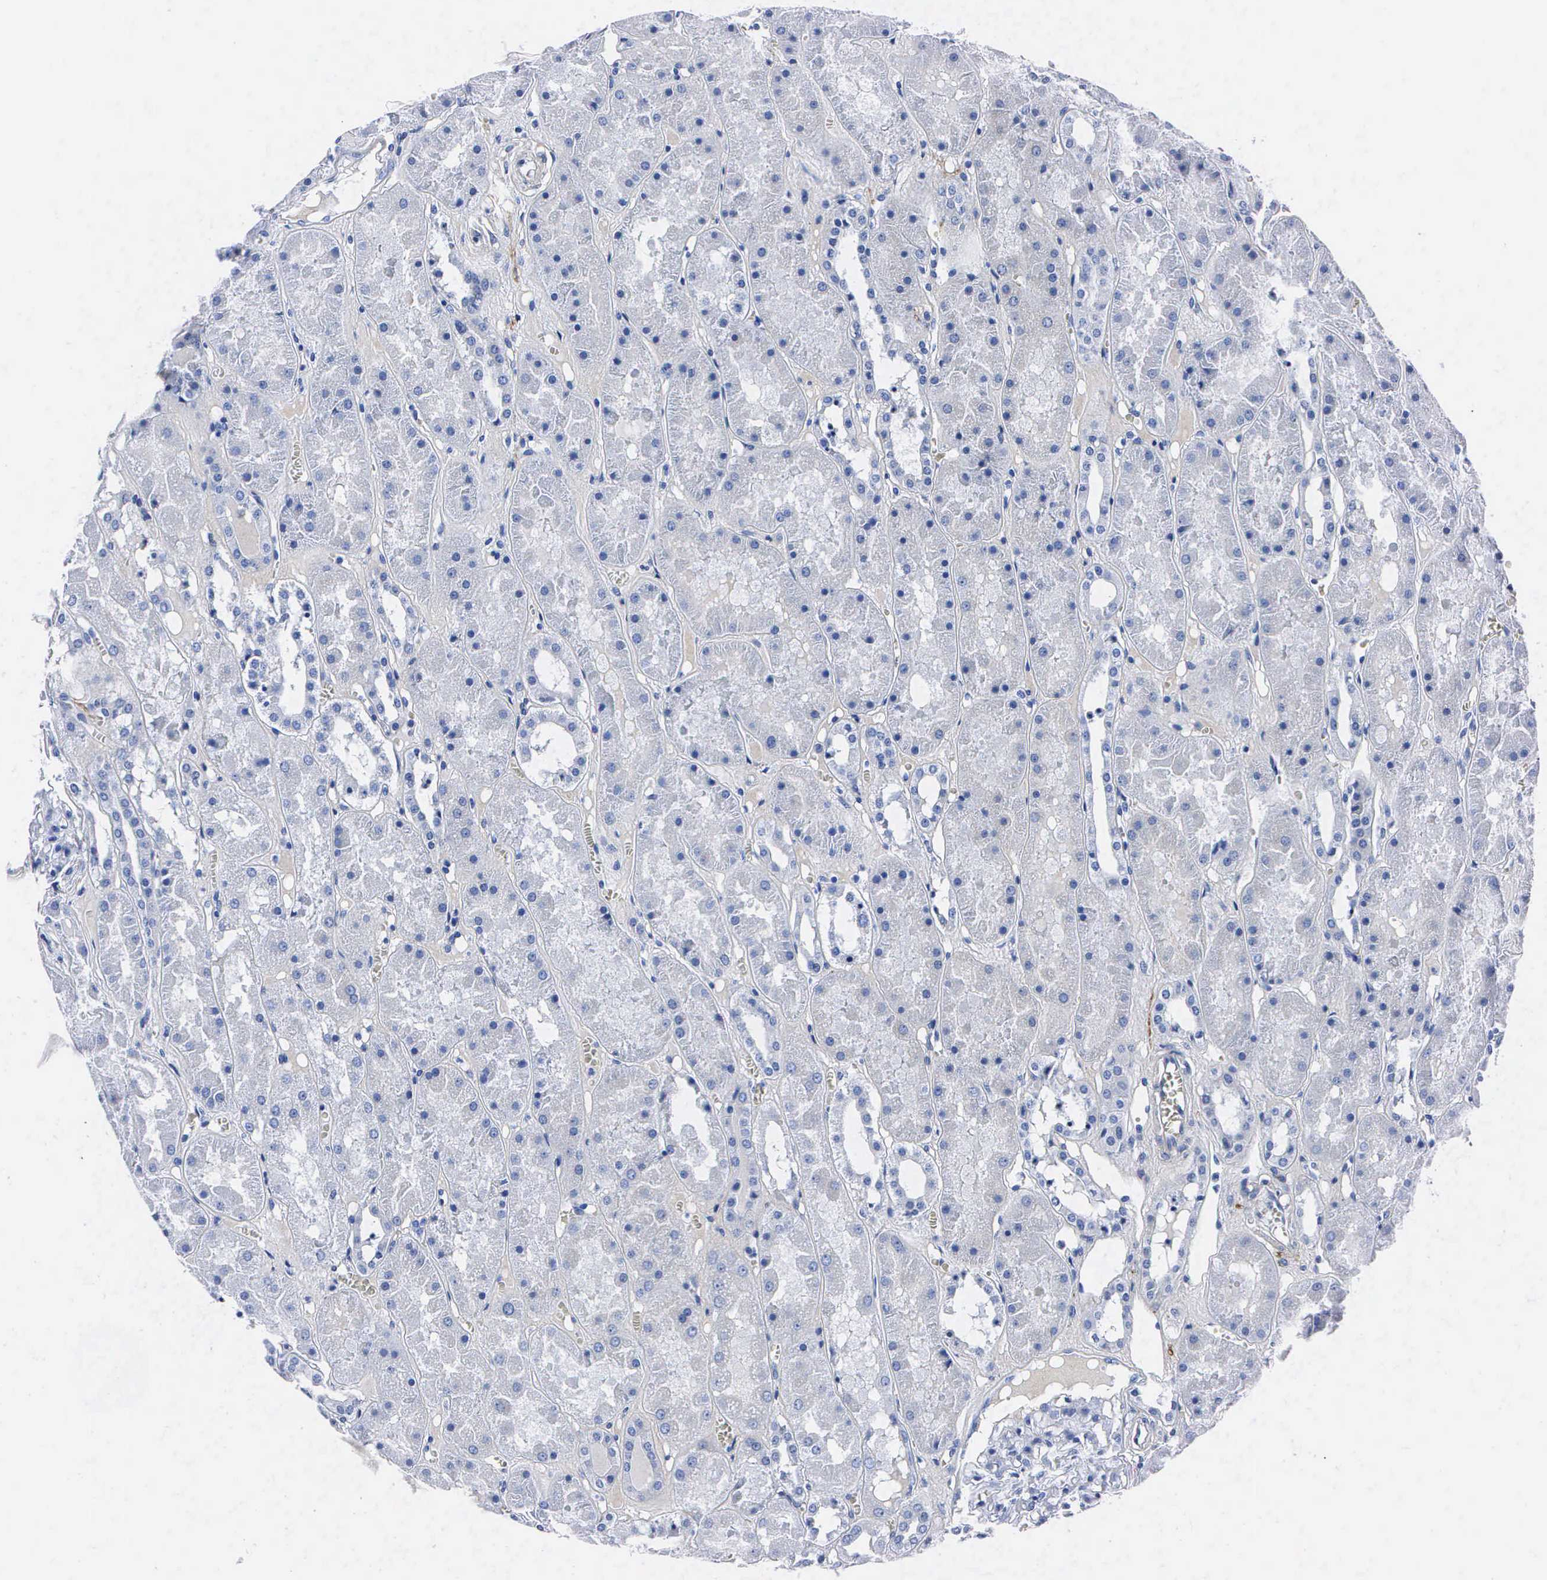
{"staining": {"intensity": "negative", "quantity": "none", "location": "none"}, "tissue": "kidney", "cell_type": "Cells in glomeruli", "image_type": "normal", "snomed": [{"axis": "morphology", "description": "Normal tissue, NOS"}, {"axis": "topography", "description": "Kidney"}], "caption": "A micrograph of human kidney is negative for staining in cells in glomeruli. (Brightfield microscopy of DAB (3,3'-diaminobenzidine) immunohistochemistry at high magnification).", "gene": "ENO2", "patient": {"sex": "male", "age": 36}}